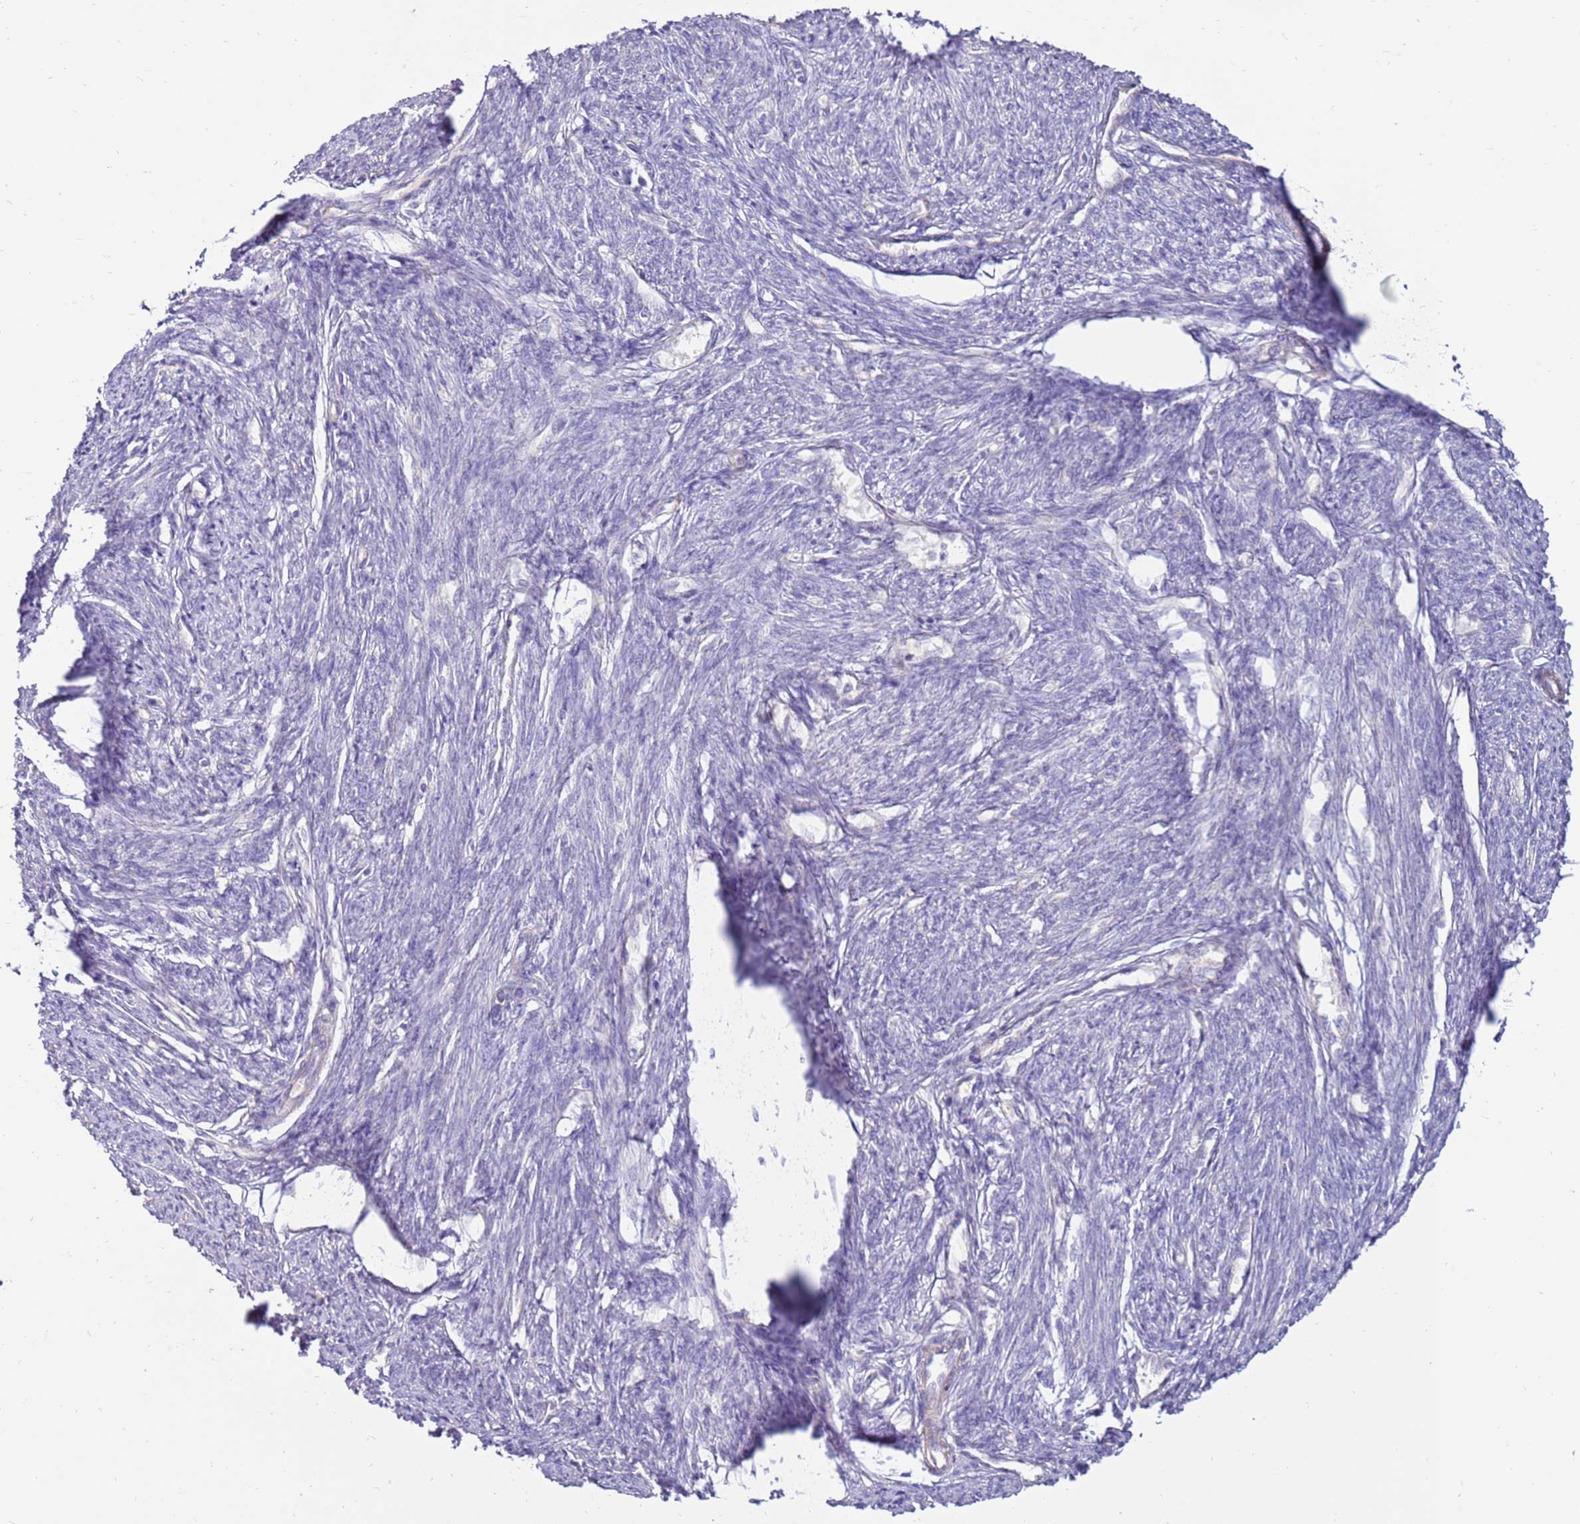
{"staining": {"intensity": "negative", "quantity": "none", "location": "none"}, "tissue": "smooth muscle", "cell_type": "Smooth muscle cells", "image_type": "normal", "snomed": [{"axis": "morphology", "description": "Normal tissue, NOS"}, {"axis": "topography", "description": "Smooth muscle"}, {"axis": "topography", "description": "Uterus"}], "caption": "There is no significant staining in smooth muscle cells of smooth muscle. (DAB (3,3'-diaminobenzidine) immunohistochemistry (IHC) with hematoxylin counter stain).", "gene": "SLC44A4", "patient": {"sex": "female", "age": 59}}